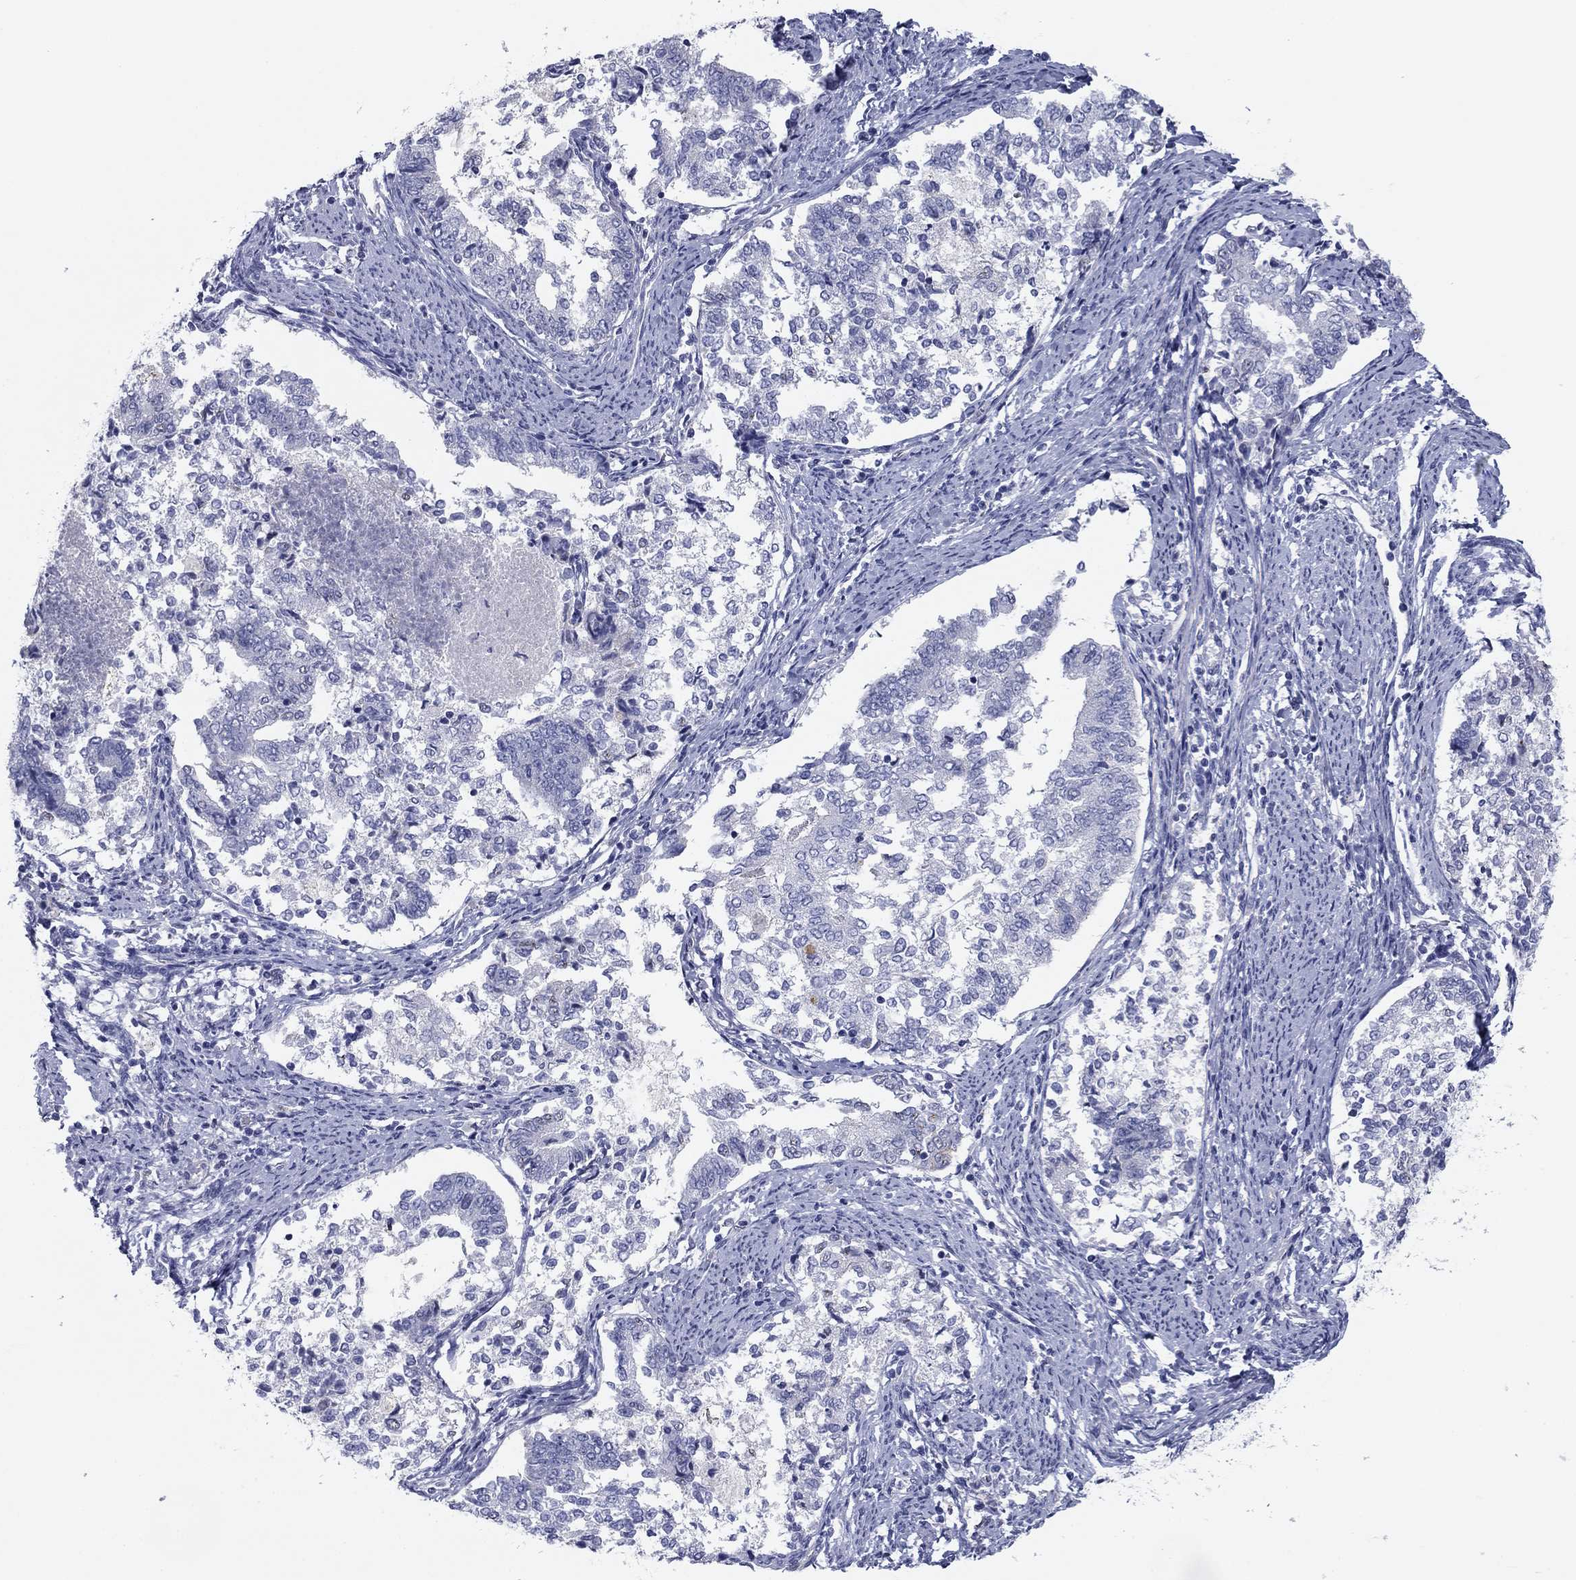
{"staining": {"intensity": "negative", "quantity": "none", "location": "none"}, "tissue": "endometrial cancer", "cell_type": "Tumor cells", "image_type": "cancer", "snomed": [{"axis": "morphology", "description": "Adenocarcinoma, NOS"}, {"axis": "topography", "description": "Endometrium"}], "caption": "IHC image of neoplastic tissue: human adenocarcinoma (endometrial) stained with DAB reveals no significant protein expression in tumor cells.", "gene": "SEPTIN3", "patient": {"sex": "female", "age": 65}}